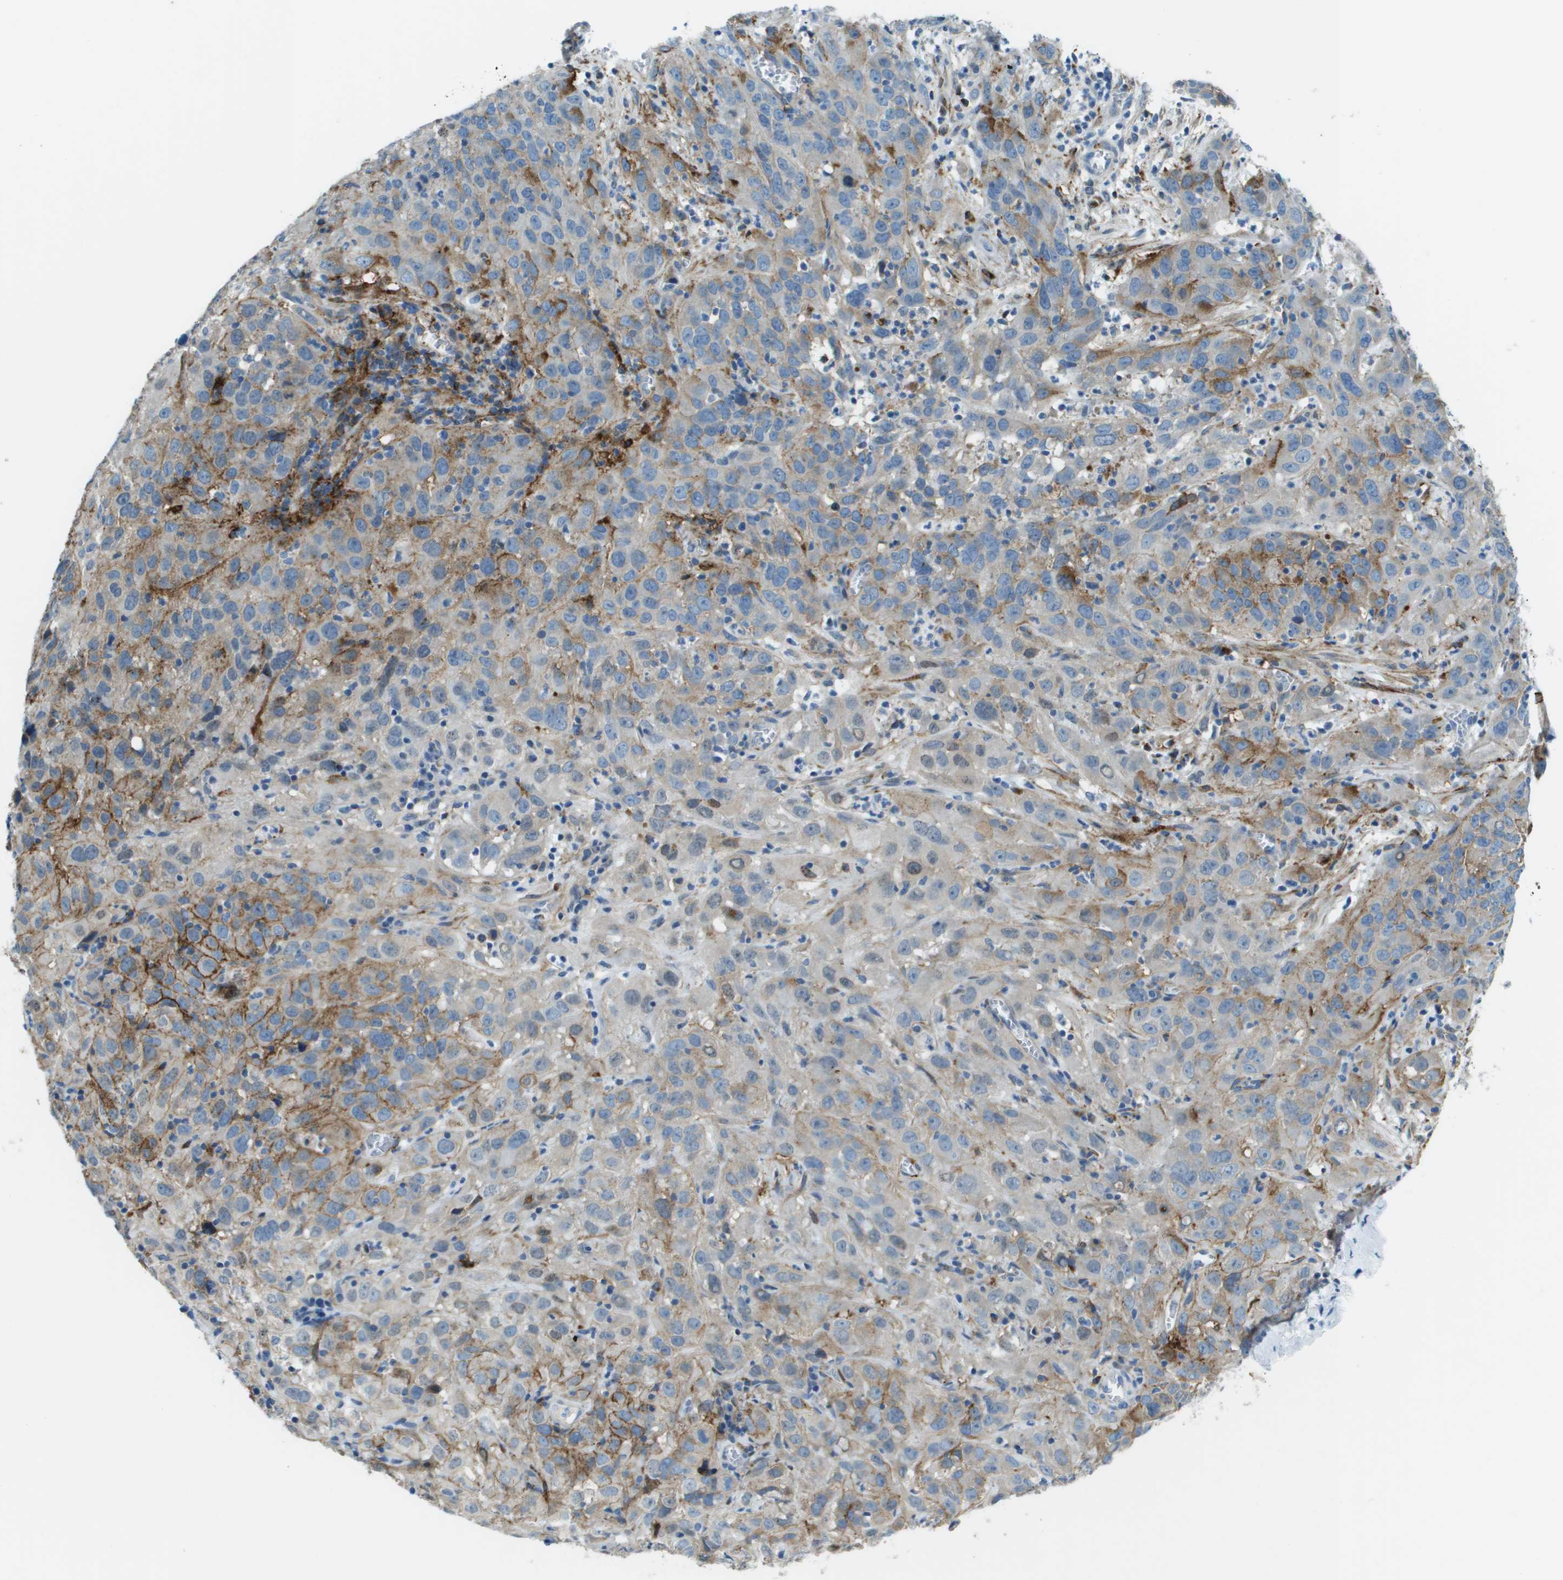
{"staining": {"intensity": "weak", "quantity": "25%-75%", "location": "cytoplasmic/membranous"}, "tissue": "cervical cancer", "cell_type": "Tumor cells", "image_type": "cancer", "snomed": [{"axis": "morphology", "description": "Squamous cell carcinoma, NOS"}, {"axis": "topography", "description": "Cervix"}], "caption": "Brown immunohistochemical staining in human cervical squamous cell carcinoma reveals weak cytoplasmic/membranous staining in approximately 25%-75% of tumor cells. (brown staining indicates protein expression, while blue staining denotes nuclei).", "gene": "SDC1", "patient": {"sex": "female", "age": 32}}